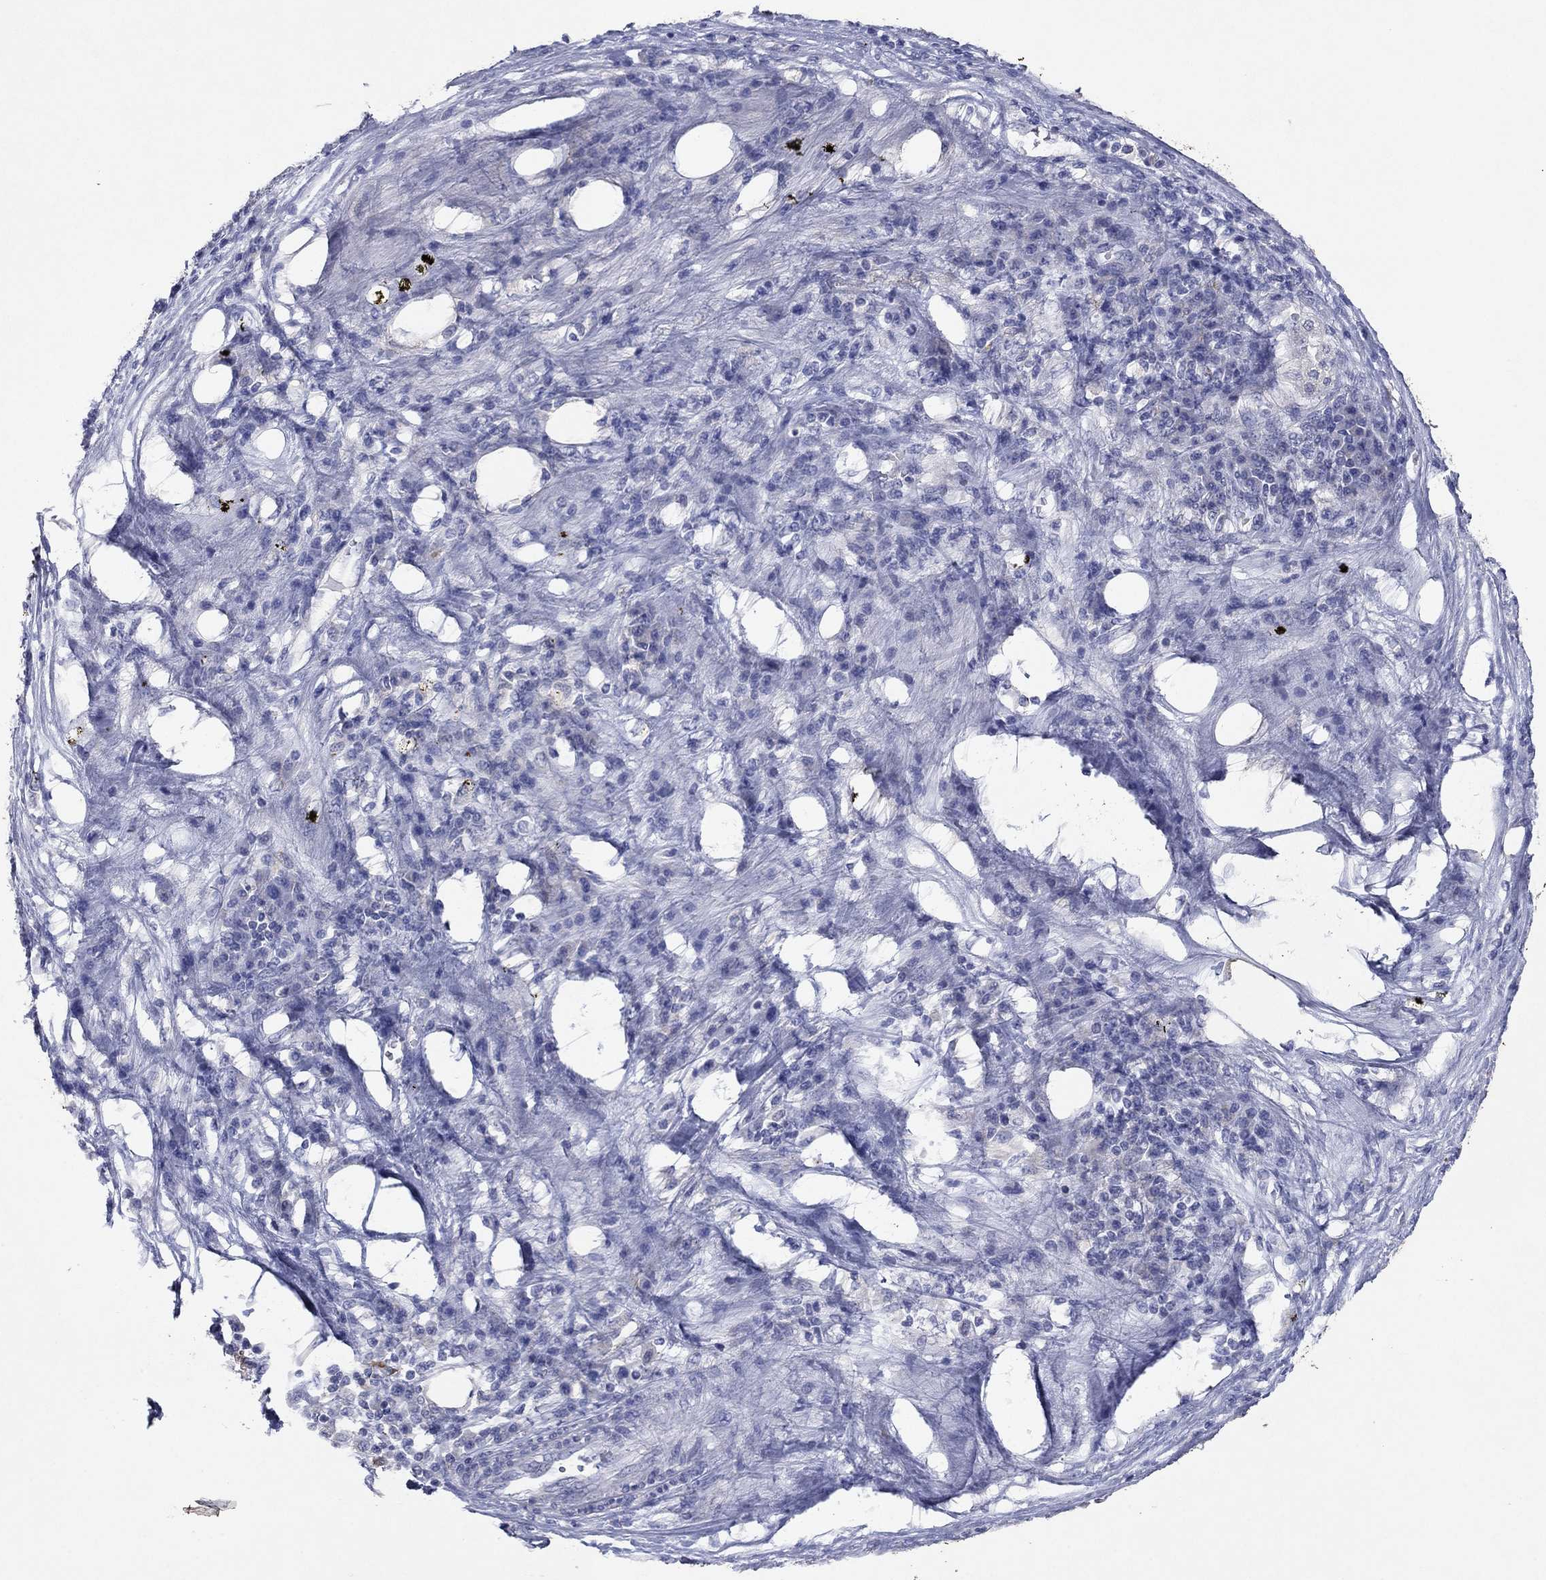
{"staining": {"intensity": "negative", "quantity": "none", "location": "none"}, "tissue": "pancreatic cancer", "cell_type": "Tumor cells", "image_type": "cancer", "snomed": [{"axis": "morphology", "description": "Adenocarcinoma, NOS"}, {"axis": "topography", "description": "Pancreas"}], "caption": "There is no significant positivity in tumor cells of pancreatic cancer (adenocarcinoma). Brightfield microscopy of immunohistochemistry (IHC) stained with DAB (brown) and hematoxylin (blue), captured at high magnification.", "gene": "PTGDS", "patient": {"sex": "female", "age": 61}}